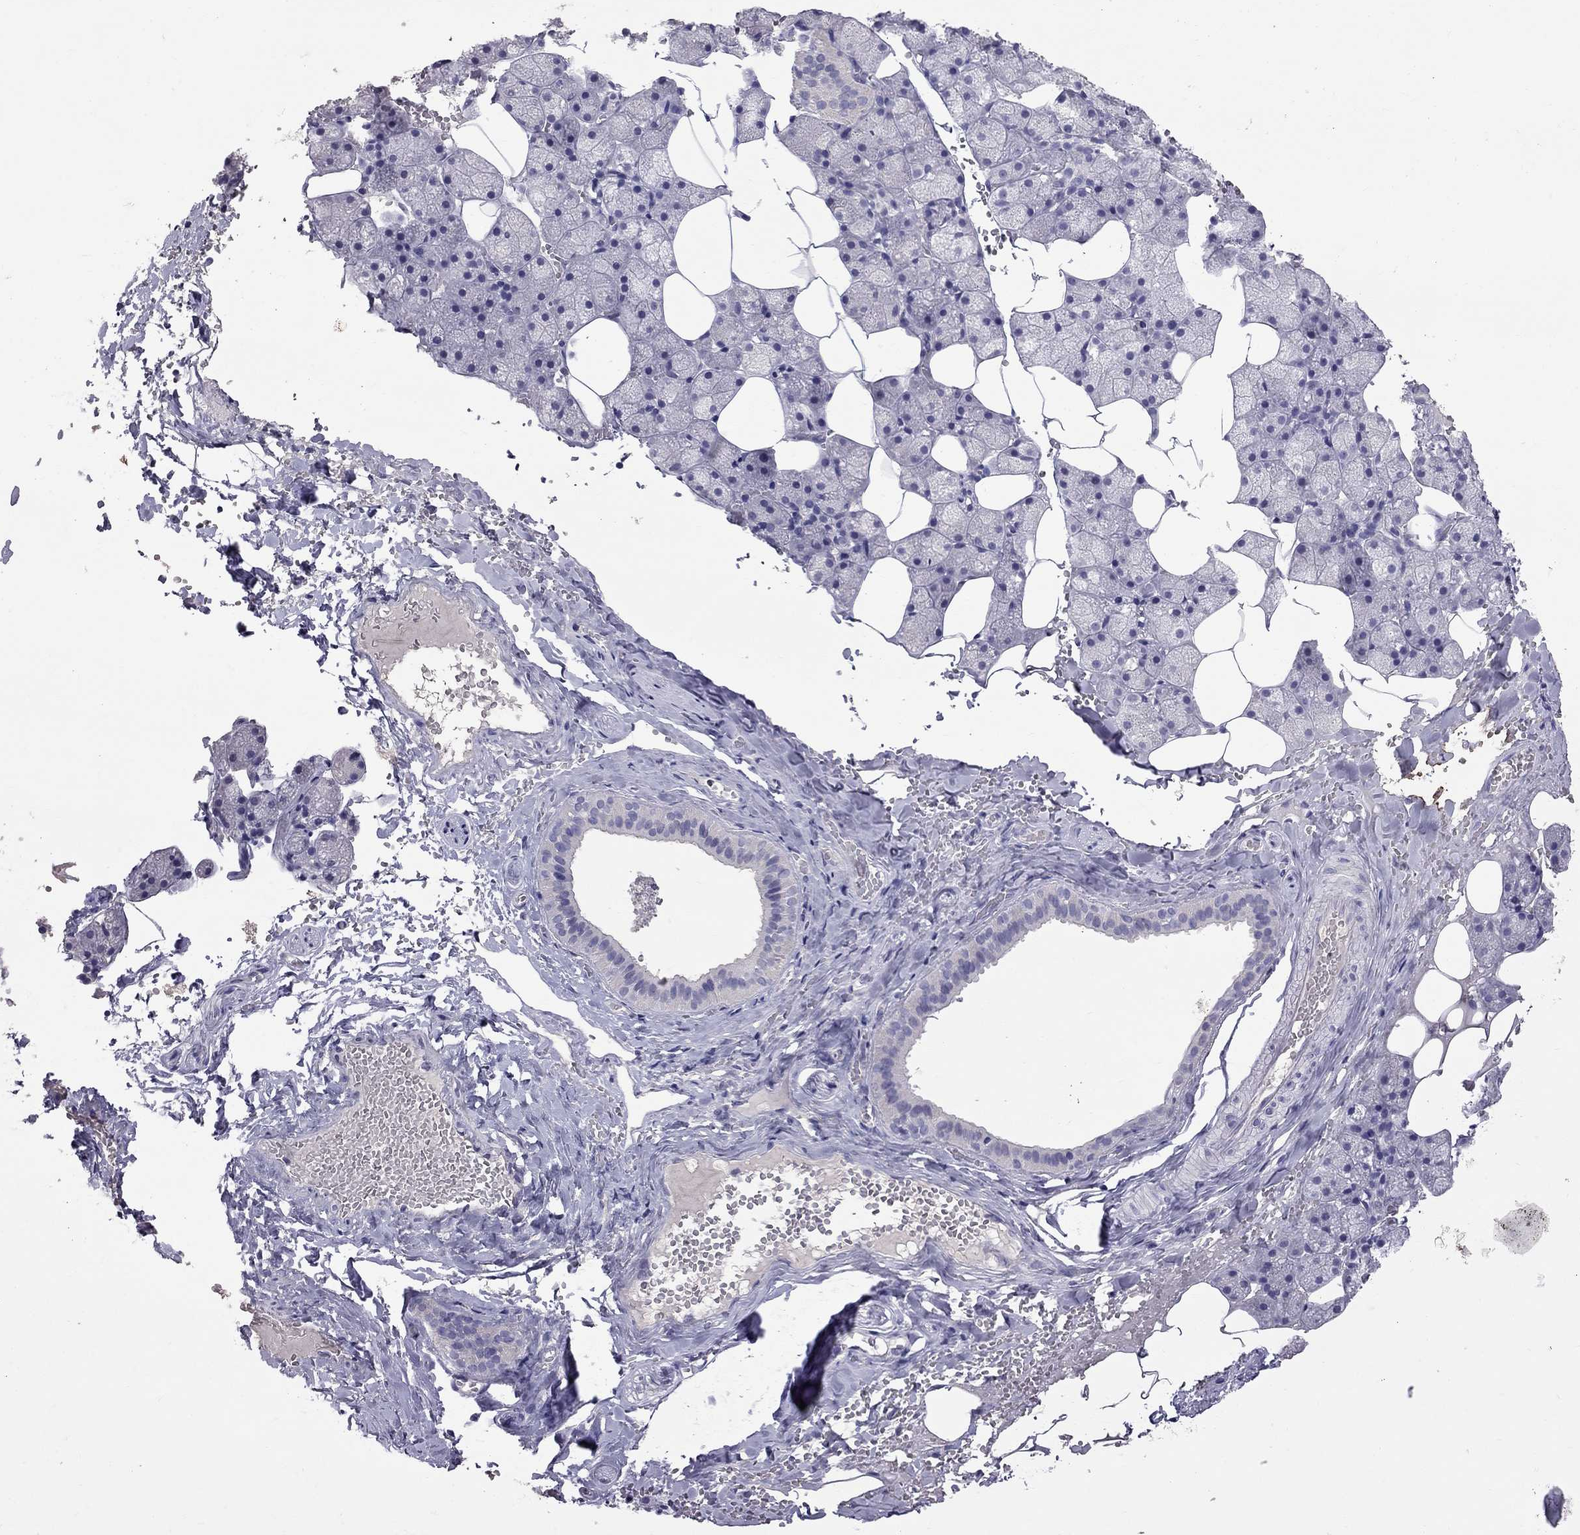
{"staining": {"intensity": "negative", "quantity": "none", "location": "none"}, "tissue": "salivary gland", "cell_type": "Glandular cells", "image_type": "normal", "snomed": [{"axis": "morphology", "description": "Normal tissue, NOS"}, {"axis": "topography", "description": "Salivary gland"}], "caption": "Immunohistochemical staining of unremarkable salivary gland displays no significant staining in glandular cells.", "gene": "CFAP91", "patient": {"sex": "male", "age": 38}}